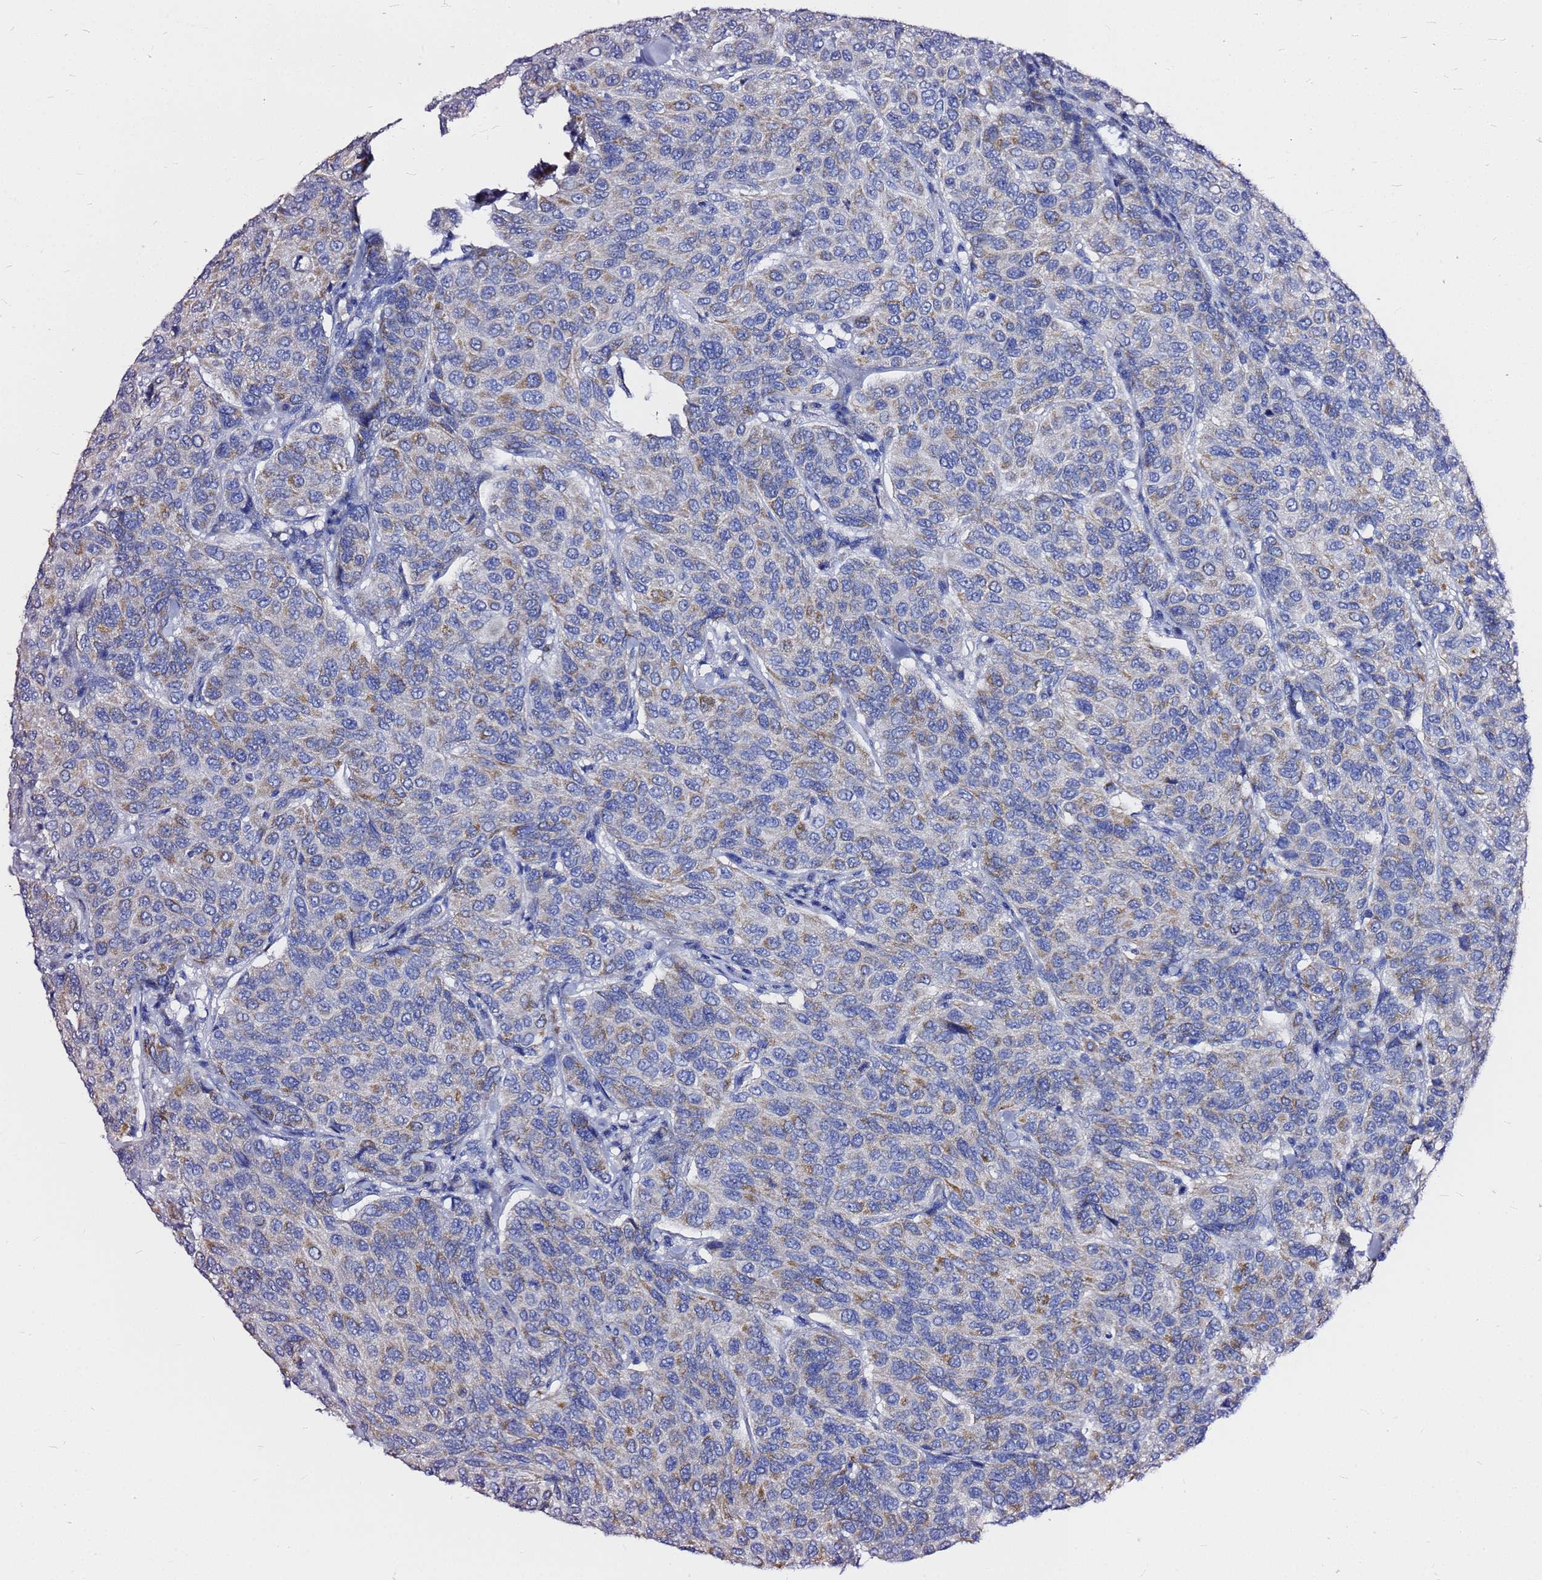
{"staining": {"intensity": "weak", "quantity": "<25%", "location": "cytoplasmic/membranous"}, "tissue": "breast cancer", "cell_type": "Tumor cells", "image_type": "cancer", "snomed": [{"axis": "morphology", "description": "Duct carcinoma"}, {"axis": "topography", "description": "Breast"}], "caption": "An image of breast cancer stained for a protein exhibits no brown staining in tumor cells.", "gene": "OR52E2", "patient": {"sex": "female", "age": 55}}